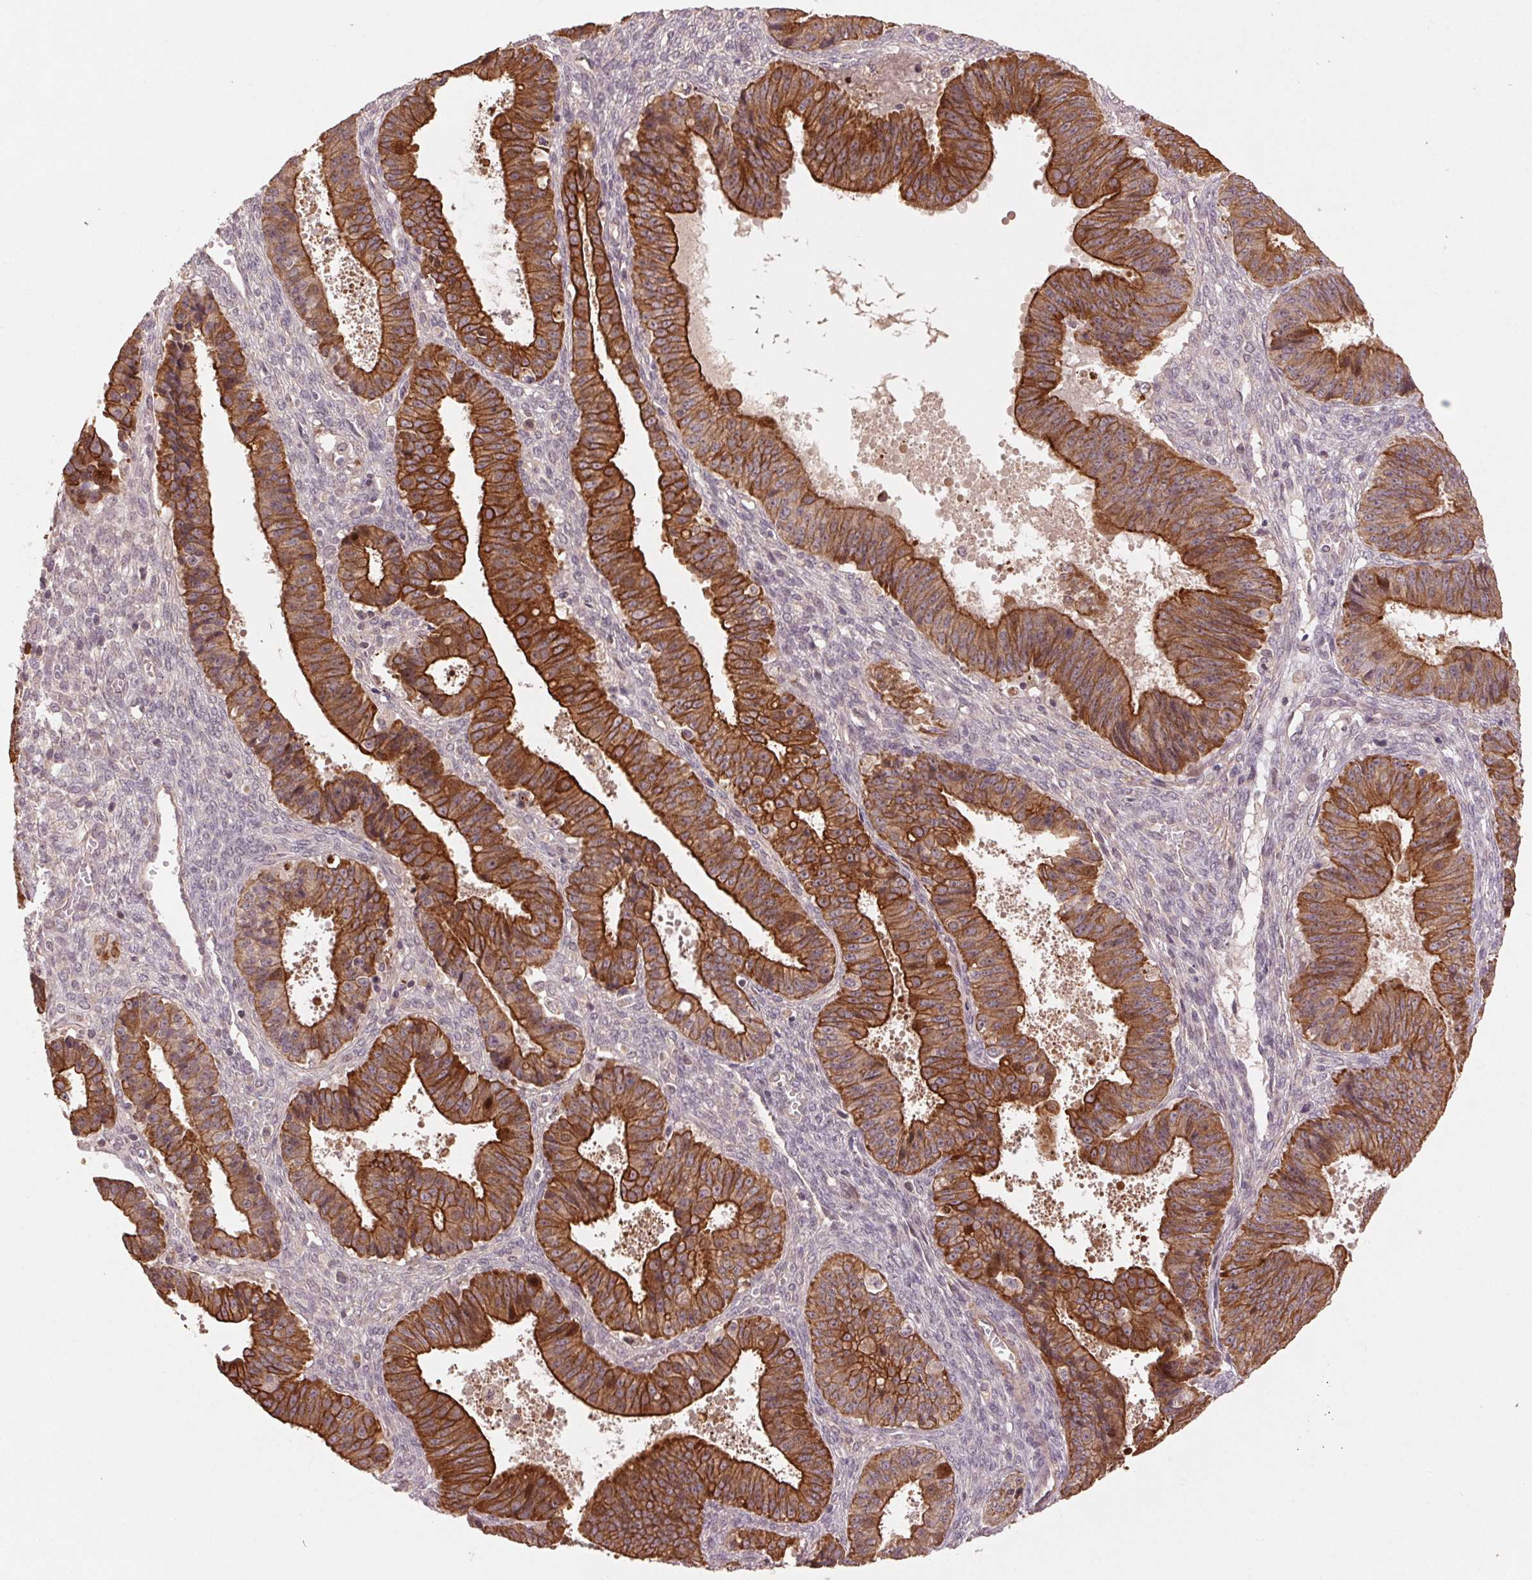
{"staining": {"intensity": "strong", "quantity": ">75%", "location": "cytoplasmic/membranous"}, "tissue": "ovarian cancer", "cell_type": "Tumor cells", "image_type": "cancer", "snomed": [{"axis": "morphology", "description": "Carcinoma, endometroid"}, {"axis": "topography", "description": "Ovary"}], "caption": "A brown stain shows strong cytoplasmic/membranous staining of a protein in ovarian cancer tumor cells.", "gene": "SMLR1", "patient": {"sex": "female", "age": 42}}